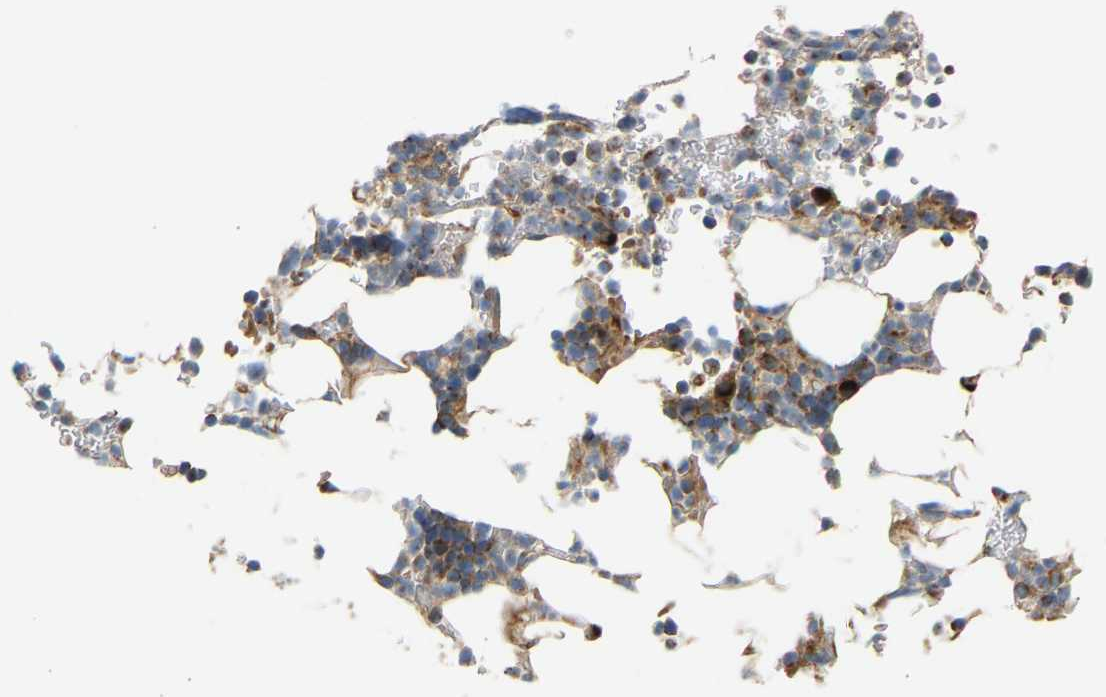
{"staining": {"intensity": "strong", "quantity": "<25%", "location": "cytoplasmic/membranous"}, "tissue": "bone marrow", "cell_type": "Hematopoietic cells", "image_type": "normal", "snomed": [{"axis": "morphology", "description": "Normal tissue, NOS"}, {"axis": "topography", "description": "Bone marrow"}], "caption": "A photomicrograph of bone marrow stained for a protein shows strong cytoplasmic/membranous brown staining in hematopoietic cells. (DAB (3,3'-diaminobenzidine) IHC with brightfield microscopy, high magnification).", "gene": "YIPF2", "patient": {"sex": "female", "age": 81}}